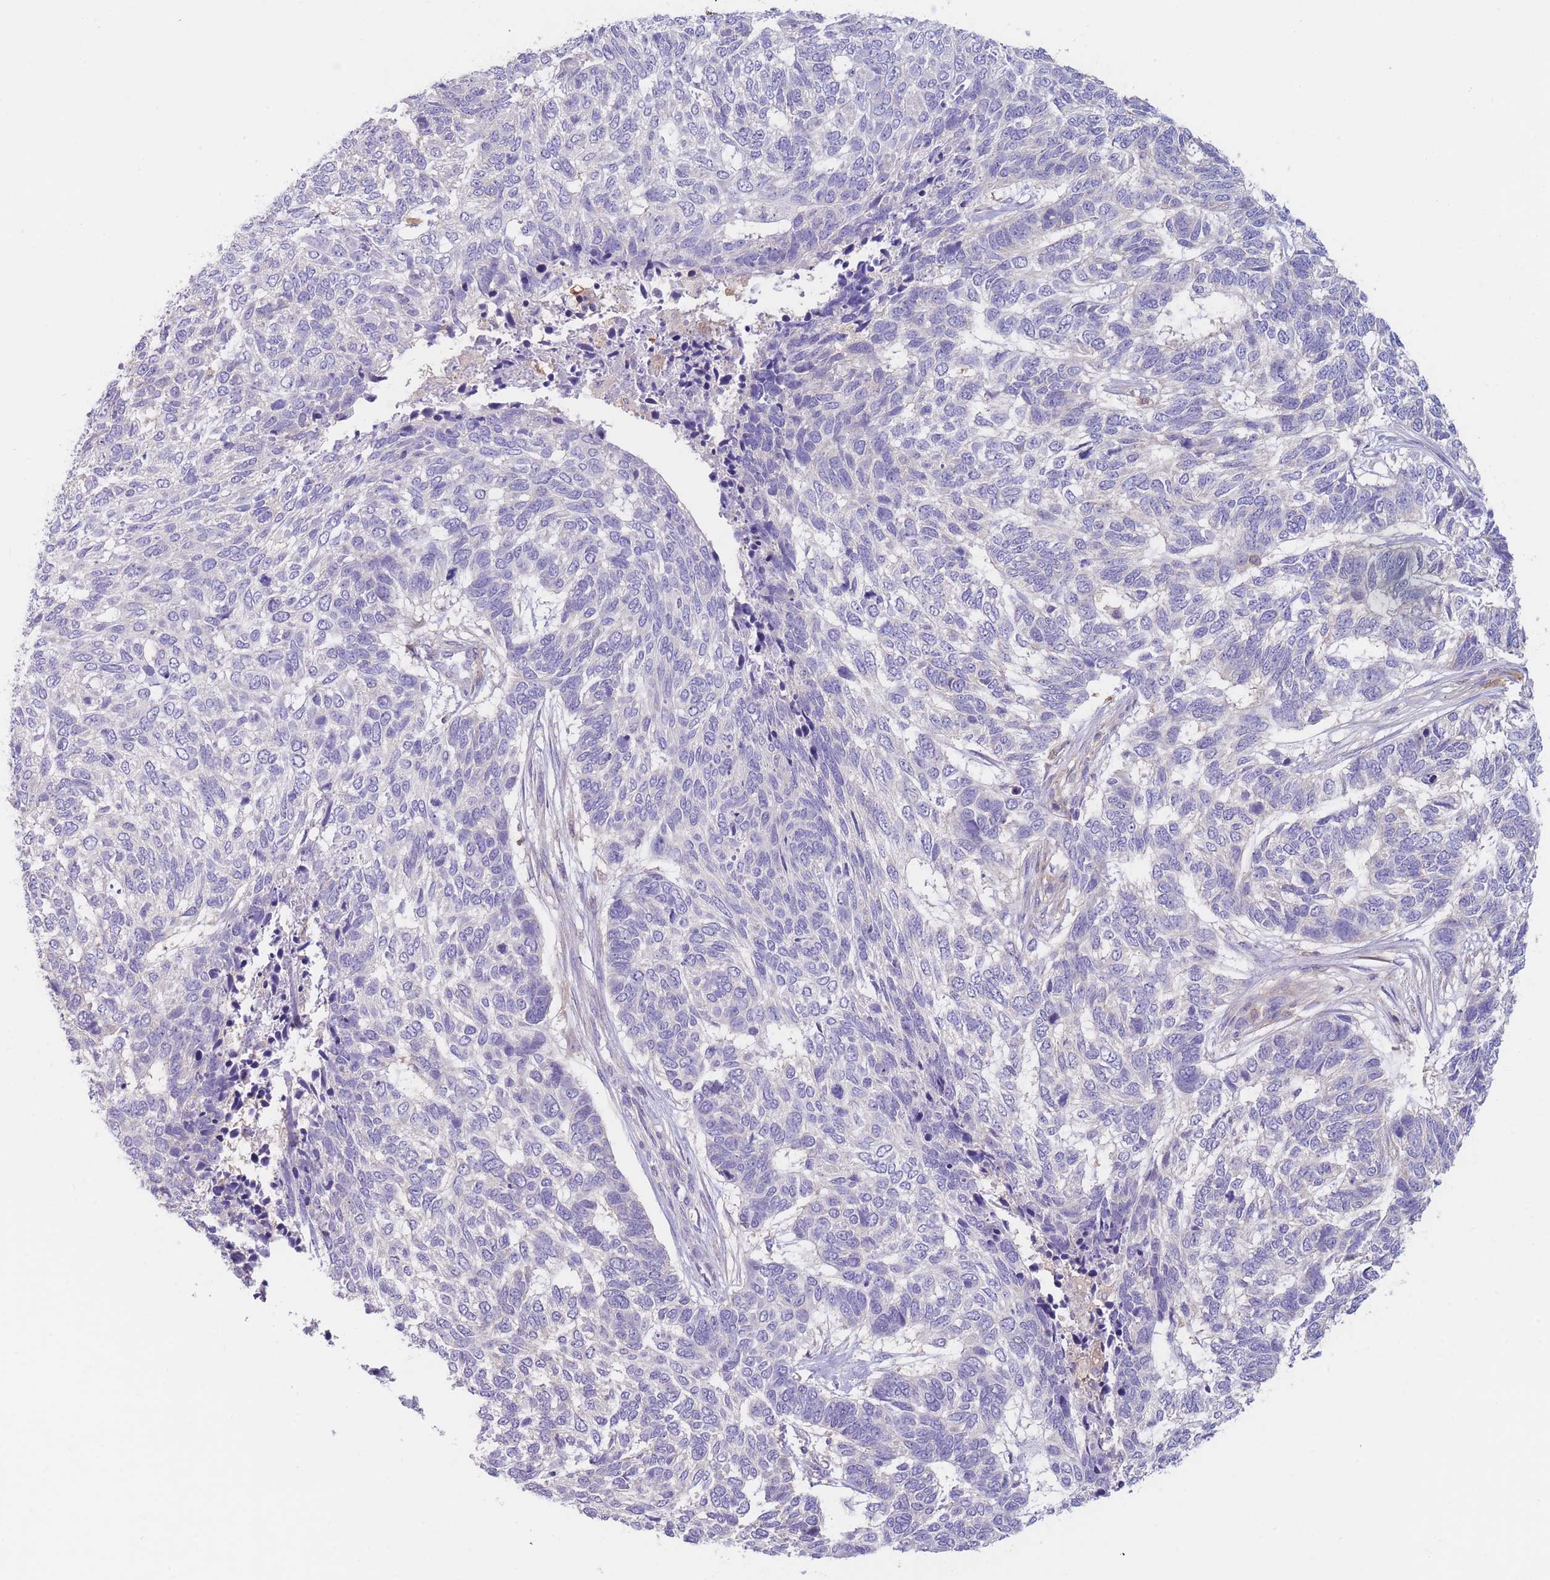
{"staining": {"intensity": "negative", "quantity": "none", "location": "none"}, "tissue": "skin cancer", "cell_type": "Tumor cells", "image_type": "cancer", "snomed": [{"axis": "morphology", "description": "Basal cell carcinoma"}, {"axis": "topography", "description": "Skin"}], "caption": "IHC micrograph of neoplastic tissue: human skin cancer stained with DAB (3,3'-diaminobenzidine) demonstrates no significant protein expression in tumor cells.", "gene": "ST3GAL4", "patient": {"sex": "female", "age": 65}}